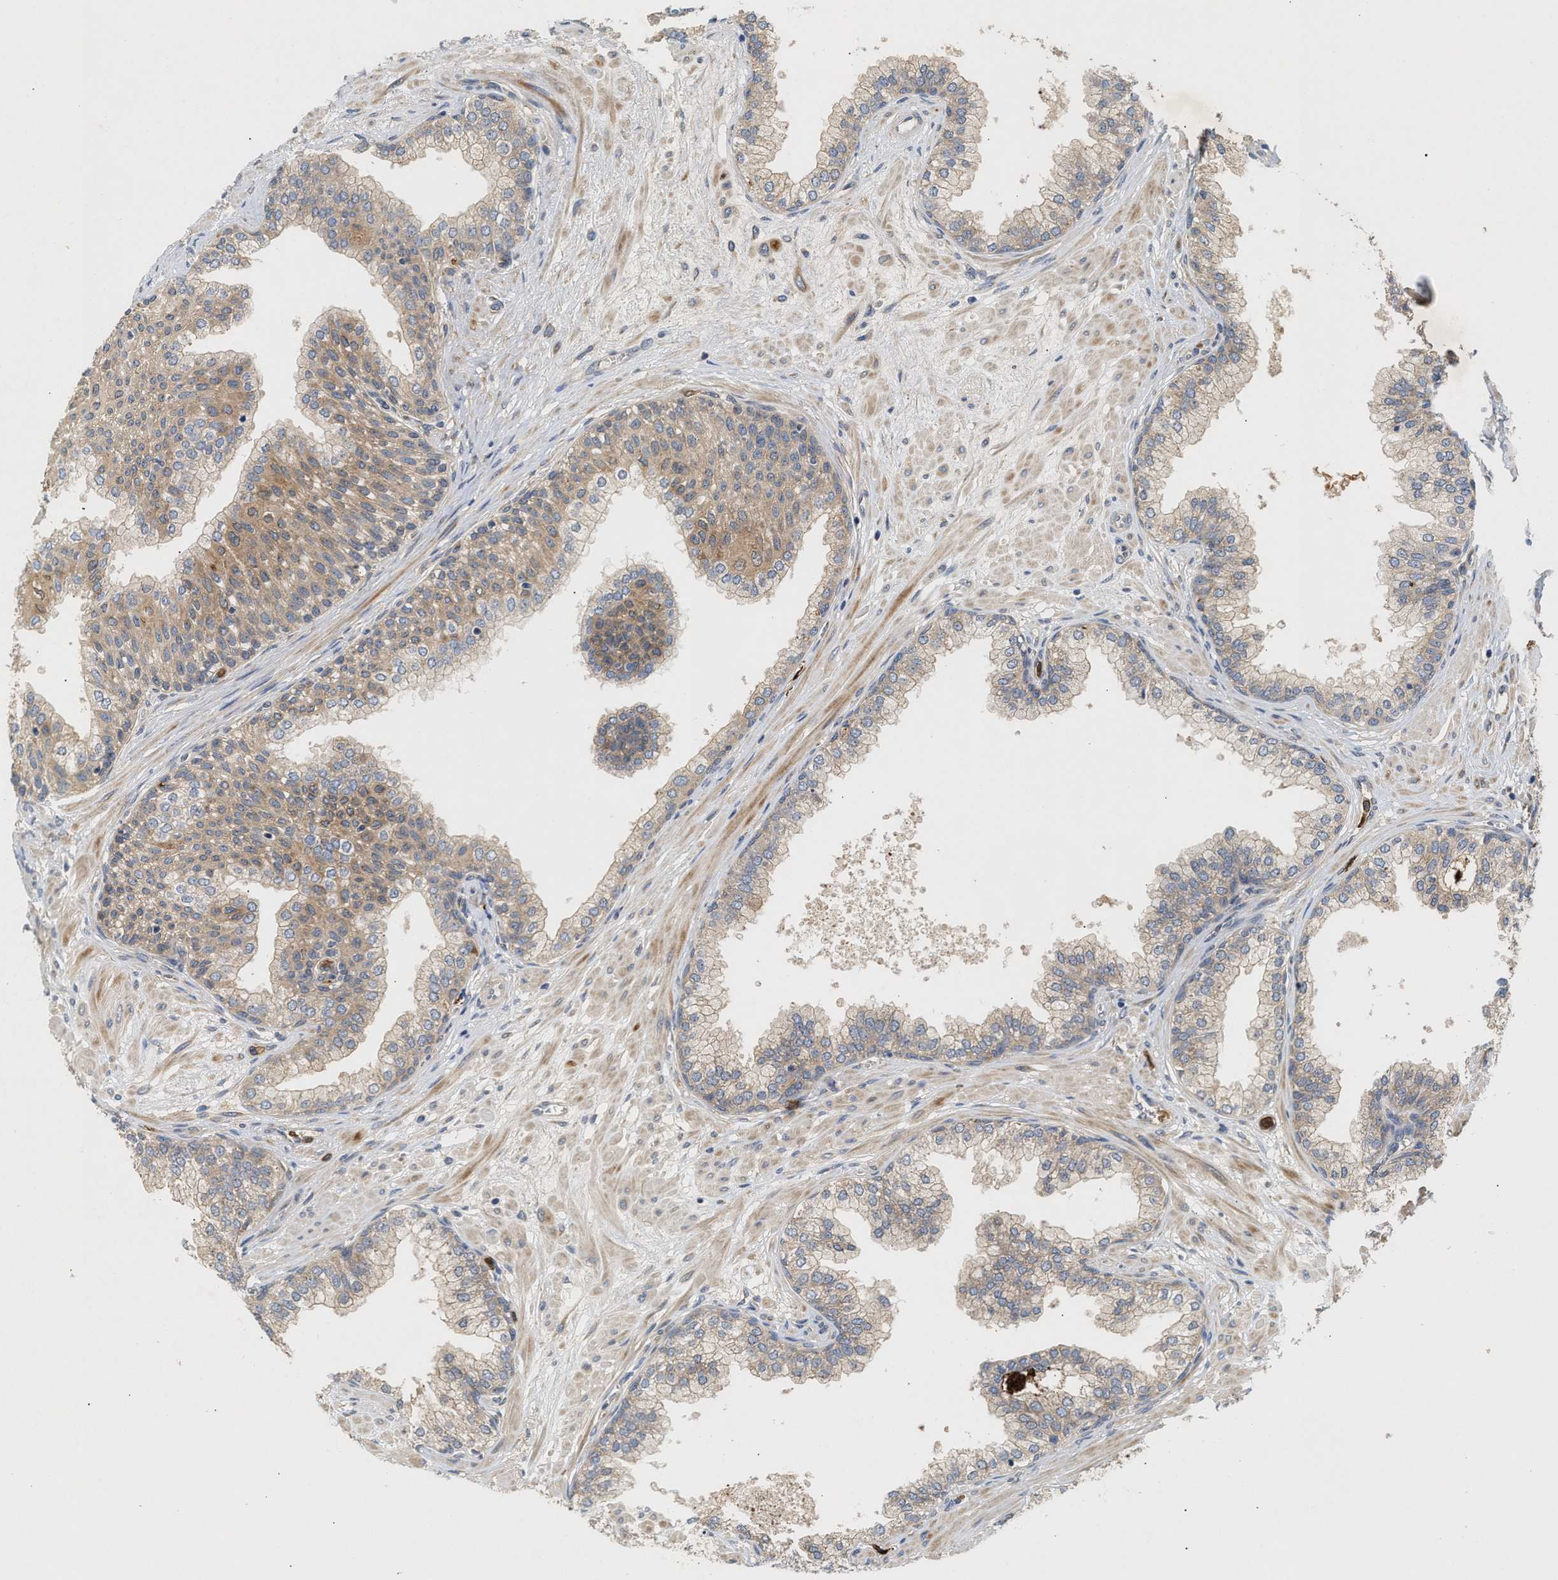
{"staining": {"intensity": "moderate", "quantity": ">75%", "location": "cytoplasmic/membranous"}, "tissue": "prostate", "cell_type": "Glandular cells", "image_type": "normal", "snomed": [{"axis": "morphology", "description": "Normal tissue, NOS"}, {"axis": "morphology", "description": "Urothelial carcinoma, Low grade"}, {"axis": "topography", "description": "Urinary bladder"}, {"axis": "topography", "description": "Prostate"}], "caption": "Moderate cytoplasmic/membranous expression for a protein is seen in about >75% of glandular cells of benign prostate using IHC.", "gene": "PLCD1", "patient": {"sex": "male", "age": 60}}